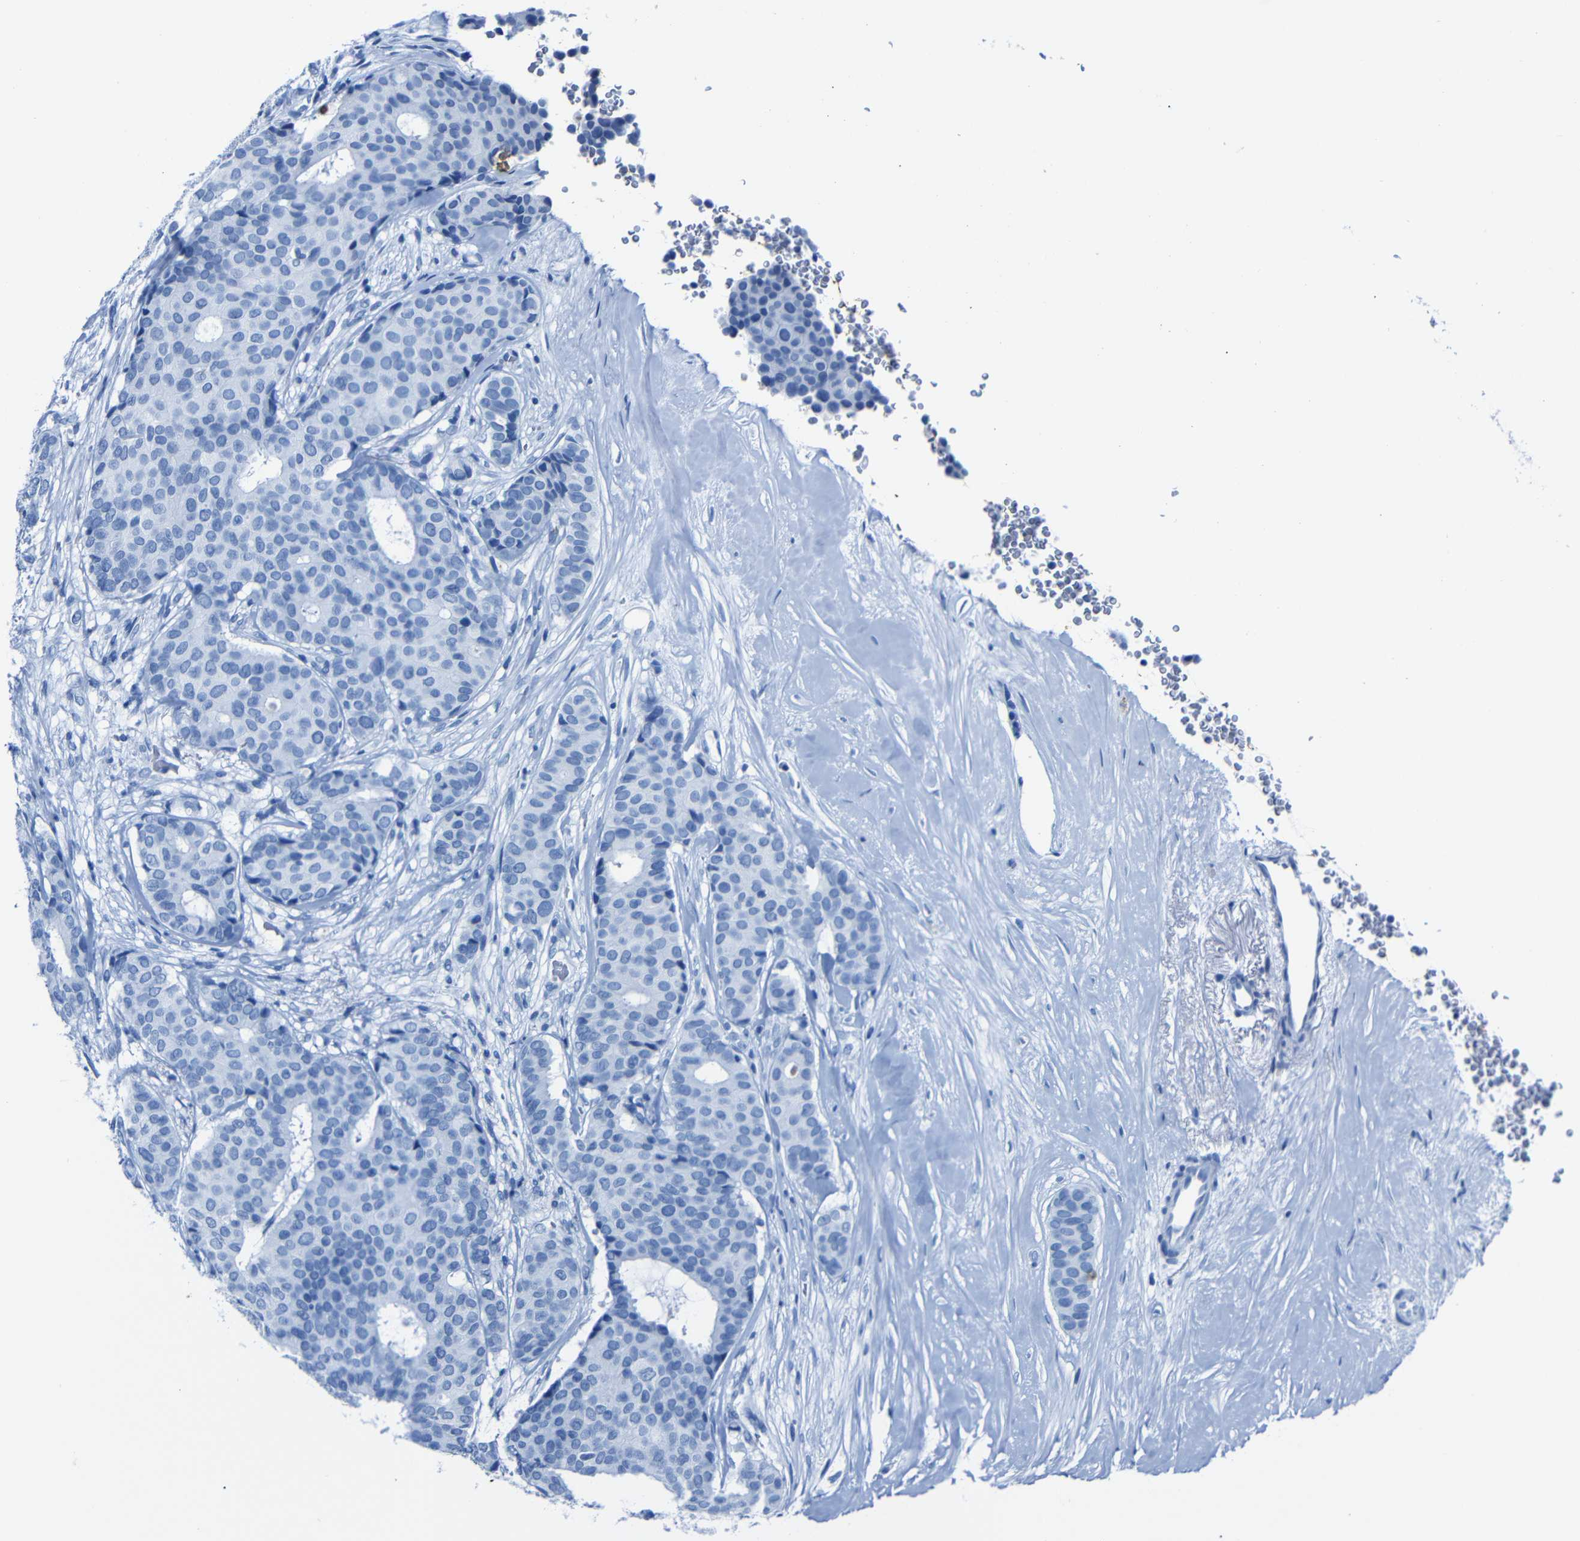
{"staining": {"intensity": "negative", "quantity": "none", "location": "none"}, "tissue": "breast cancer", "cell_type": "Tumor cells", "image_type": "cancer", "snomed": [{"axis": "morphology", "description": "Duct carcinoma"}, {"axis": "topography", "description": "Breast"}], "caption": "Breast cancer was stained to show a protein in brown. There is no significant positivity in tumor cells.", "gene": "CLDN11", "patient": {"sex": "female", "age": 75}}